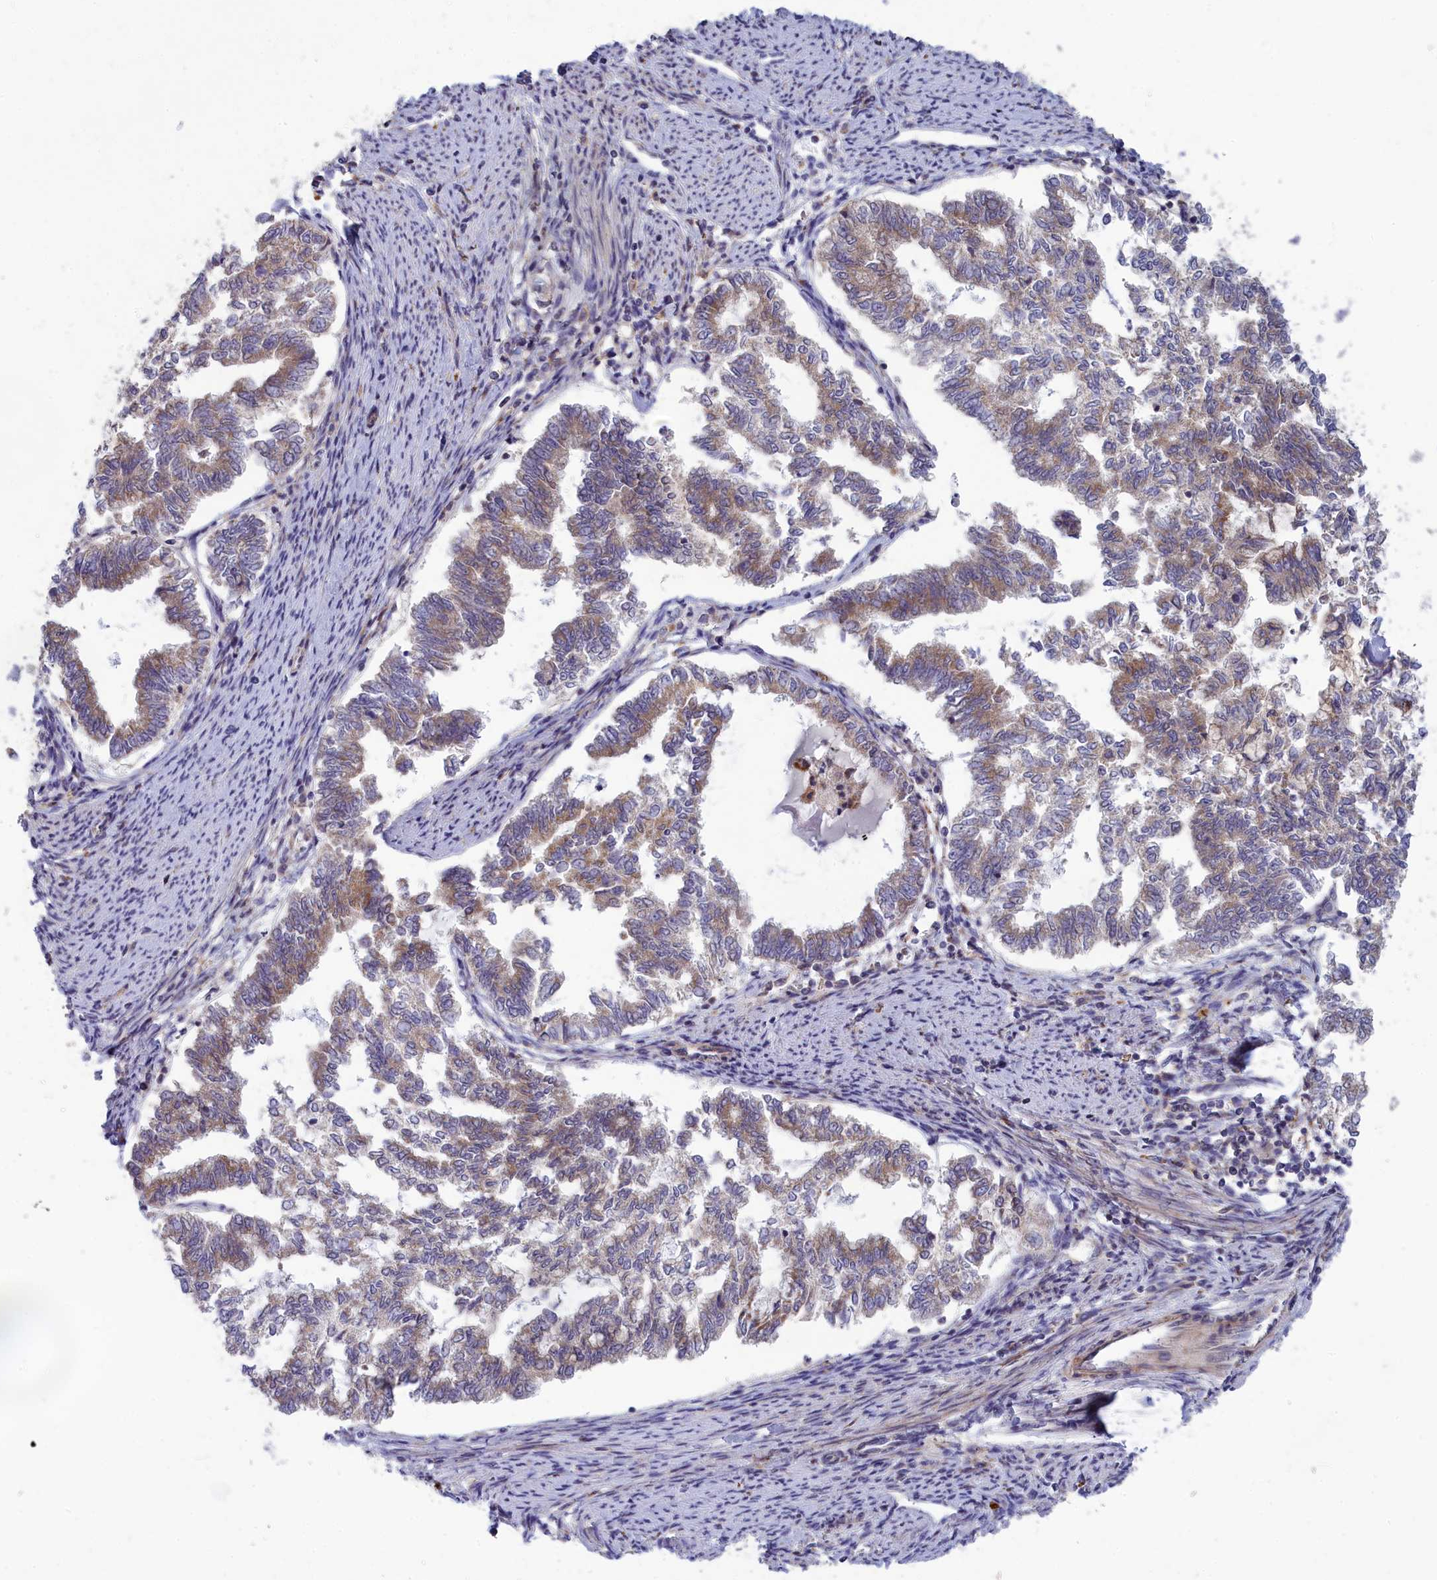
{"staining": {"intensity": "moderate", "quantity": "25%-75%", "location": "cytoplasmic/membranous"}, "tissue": "endometrial cancer", "cell_type": "Tumor cells", "image_type": "cancer", "snomed": [{"axis": "morphology", "description": "Adenocarcinoma, NOS"}, {"axis": "topography", "description": "Endometrium"}], "caption": "Brown immunohistochemical staining in endometrial cancer shows moderate cytoplasmic/membranous expression in approximately 25%-75% of tumor cells. The staining is performed using DAB brown chromogen to label protein expression. The nuclei are counter-stained blue using hematoxylin.", "gene": "BLTP2", "patient": {"sex": "female", "age": 79}}